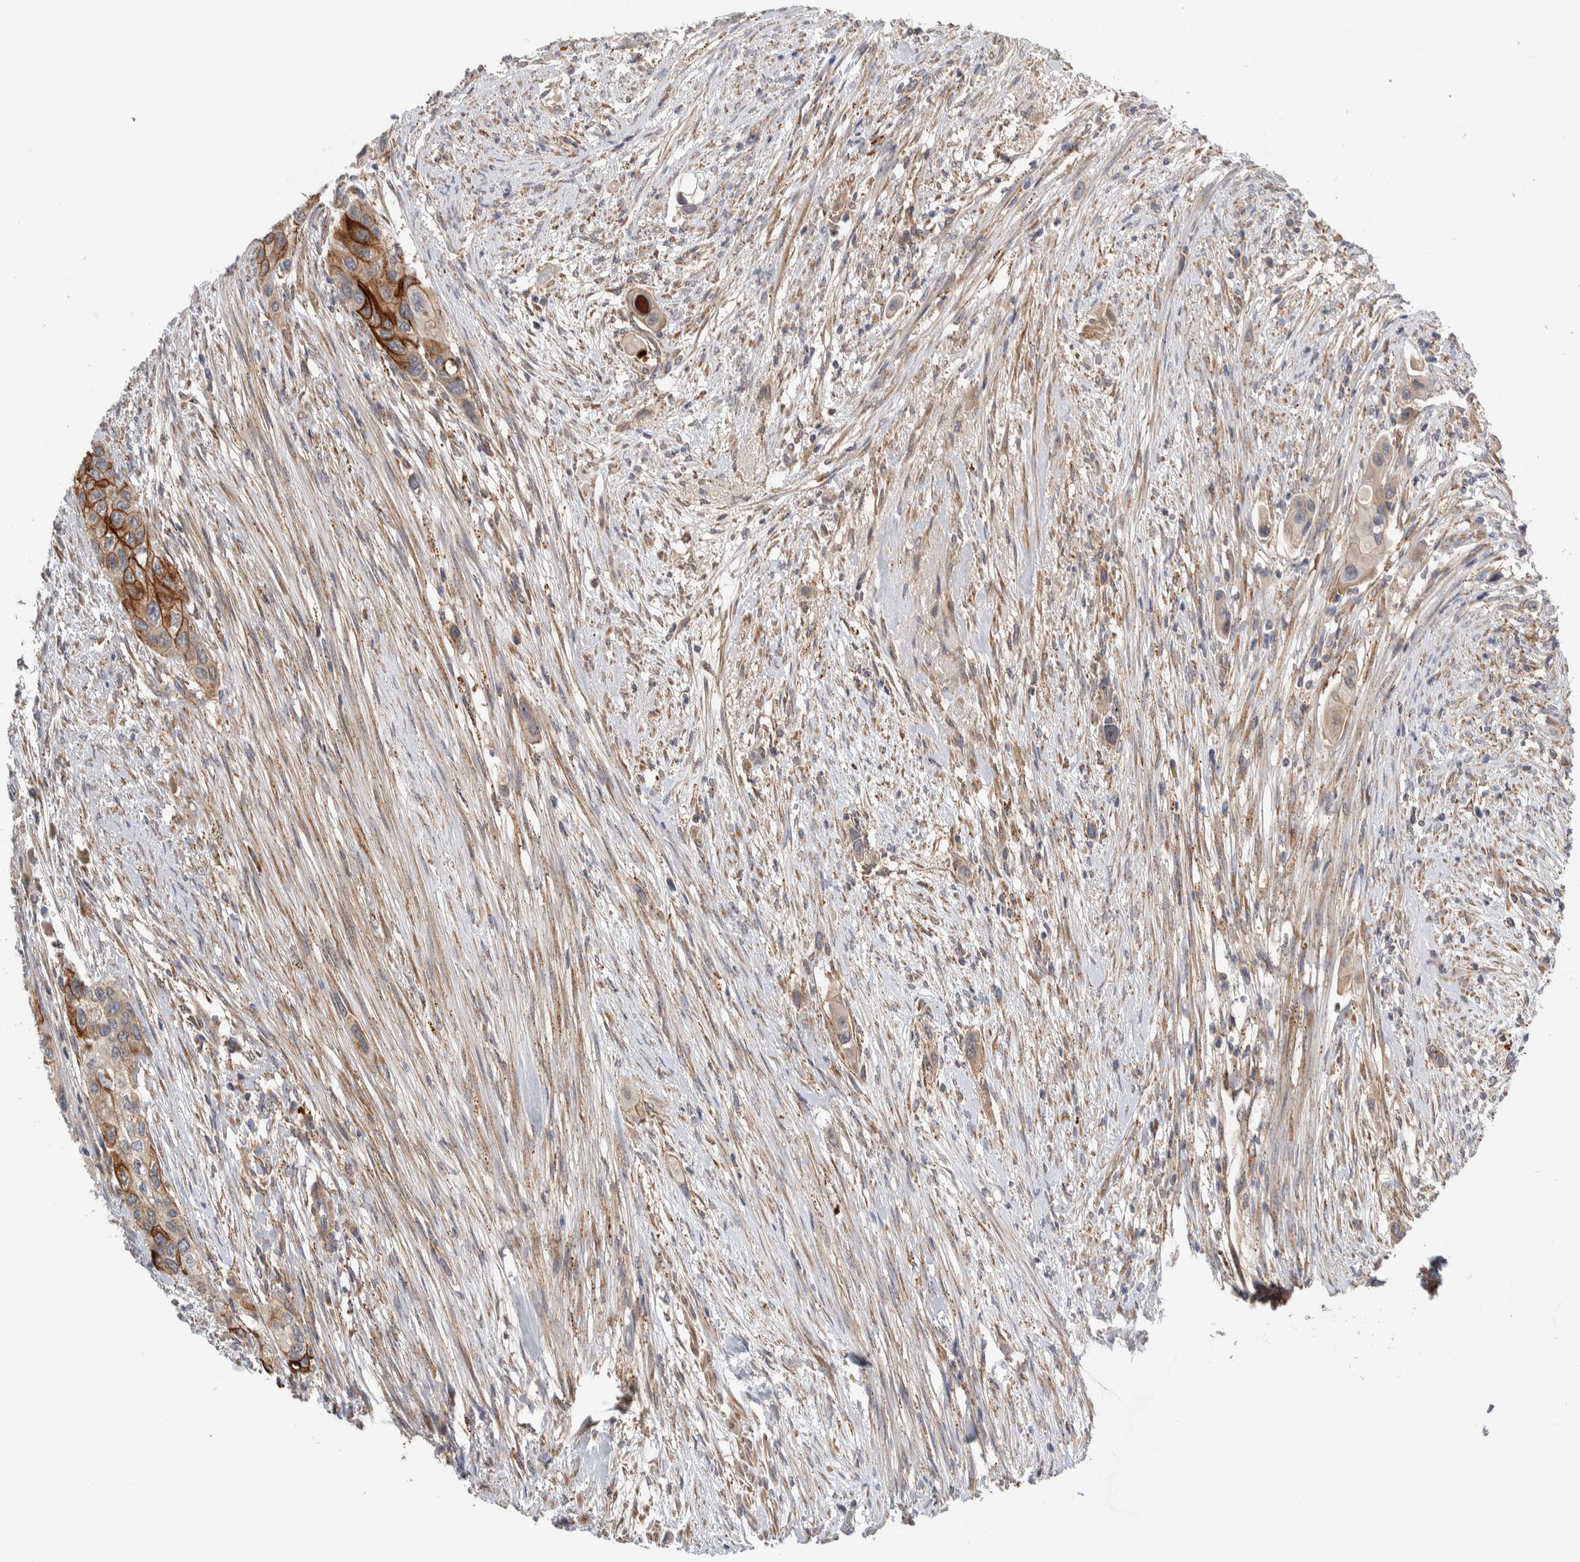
{"staining": {"intensity": "moderate", "quantity": ">75%", "location": "cytoplasmic/membranous"}, "tissue": "urothelial cancer", "cell_type": "Tumor cells", "image_type": "cancer", "snomed": [{"axis": "morphology", "description": "Urothelial carcinoma, High grade"}, {"axis": "topography", "description": "Urinary bladder"}], "caption": "Protein analysis of urothelial carcinoma (high-grade) tissue exhibits moderate cytoplasmic/membranous expression in approximately >75% of tumor cells.", "gene": "MPRIP", "patient": {"sex": "female", "age": 56}}